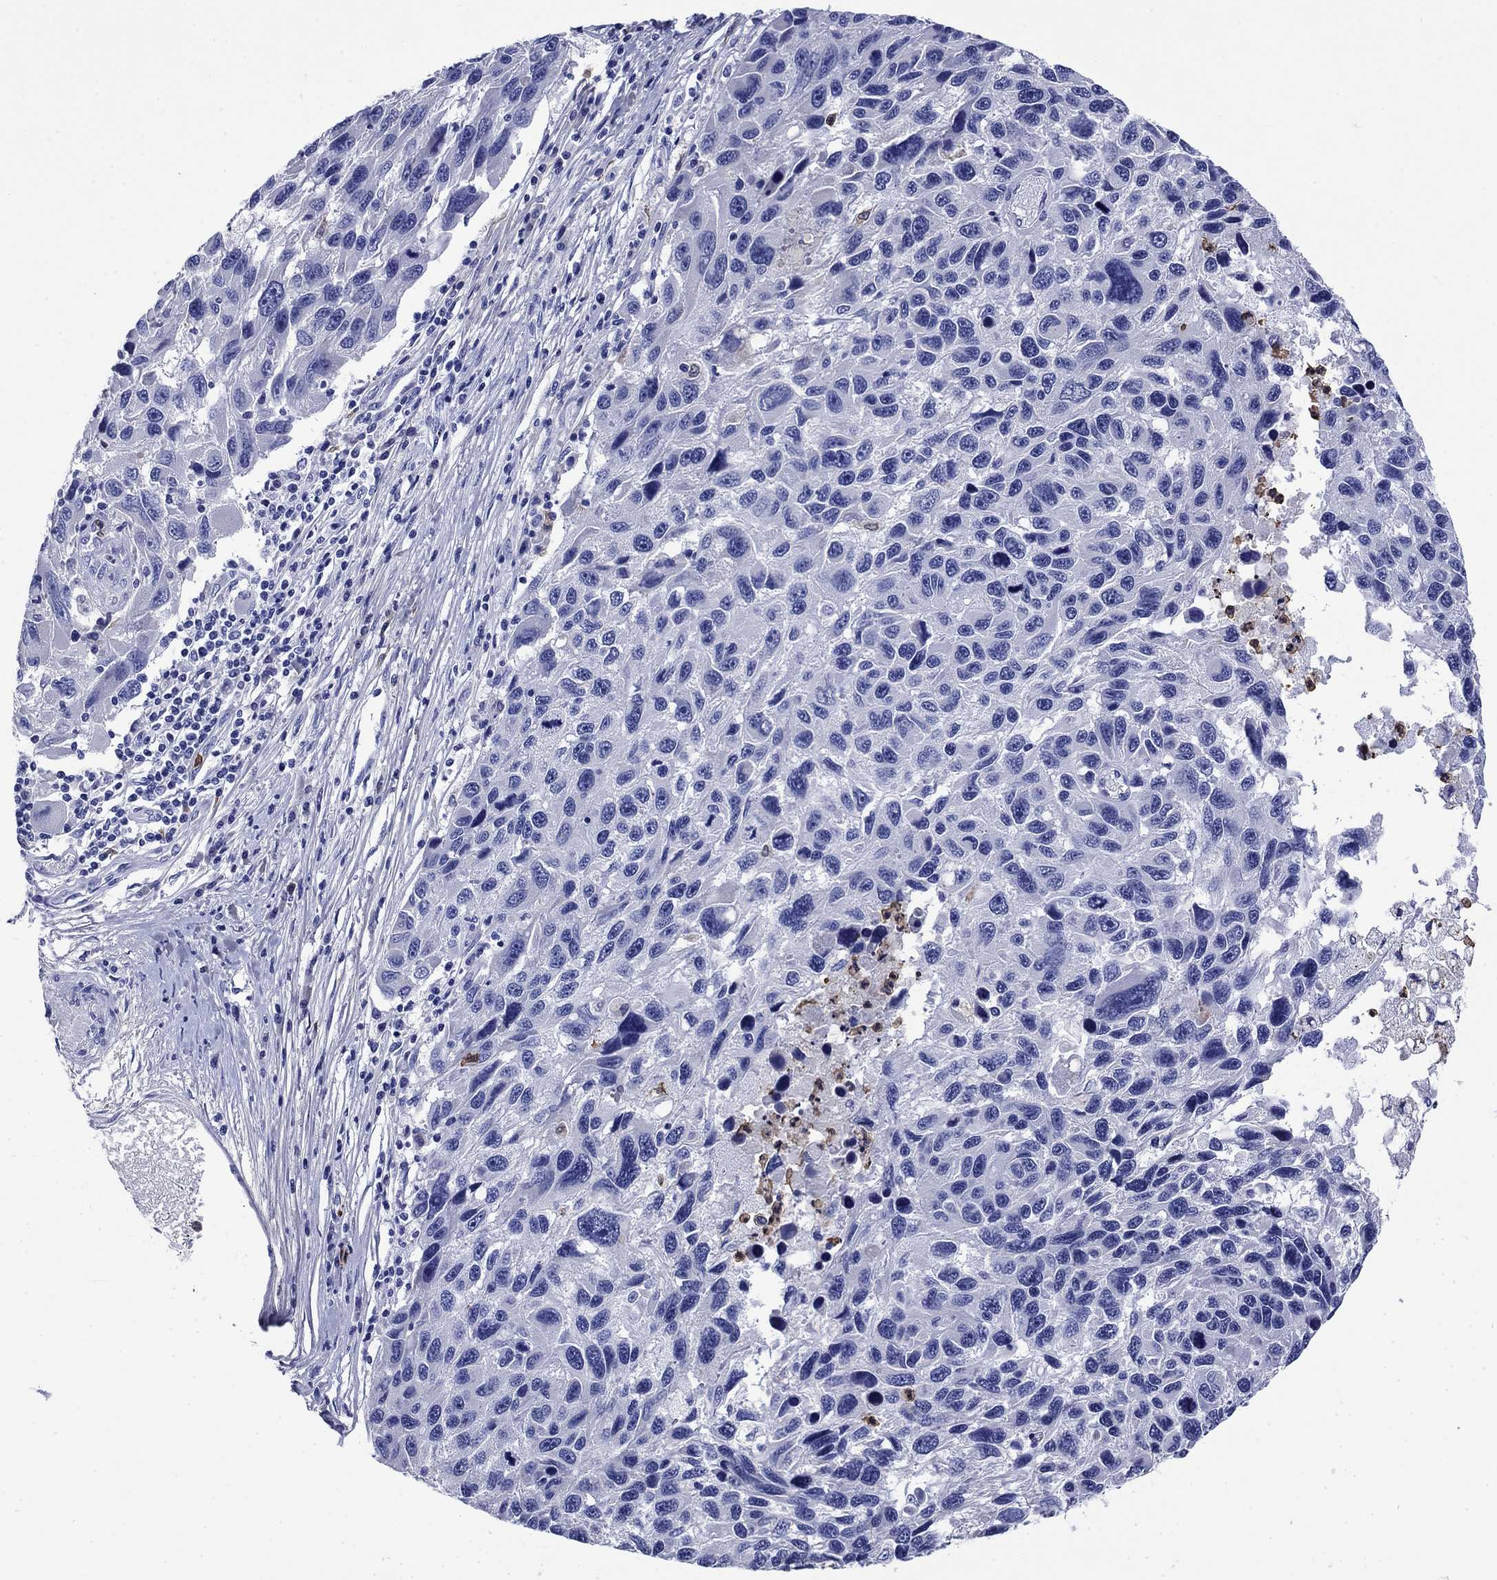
{"staining": {"intensity": "negative", "quantity": "none", "location": "none"}, "tissue": "melanoma", "cell_type": "Tumor cells", "image_type": "cancer", "snomed": [{"axis": "morphology", "description": "Malignant melanoma, NOS"}, {"axis": "topography", "description": "Skin"}], "caption": "IHC of malignant melanoma displays no staining in tumor cells. The staining was performed using DAB (3,3'-diaminobenzidine) to visualize the protein expression in brown, while the nuclei were stained in blue with hematoxylin (Magnification: 20x).", "gene": "TFR2", "patient": {"sex": "male", "age": 53}}